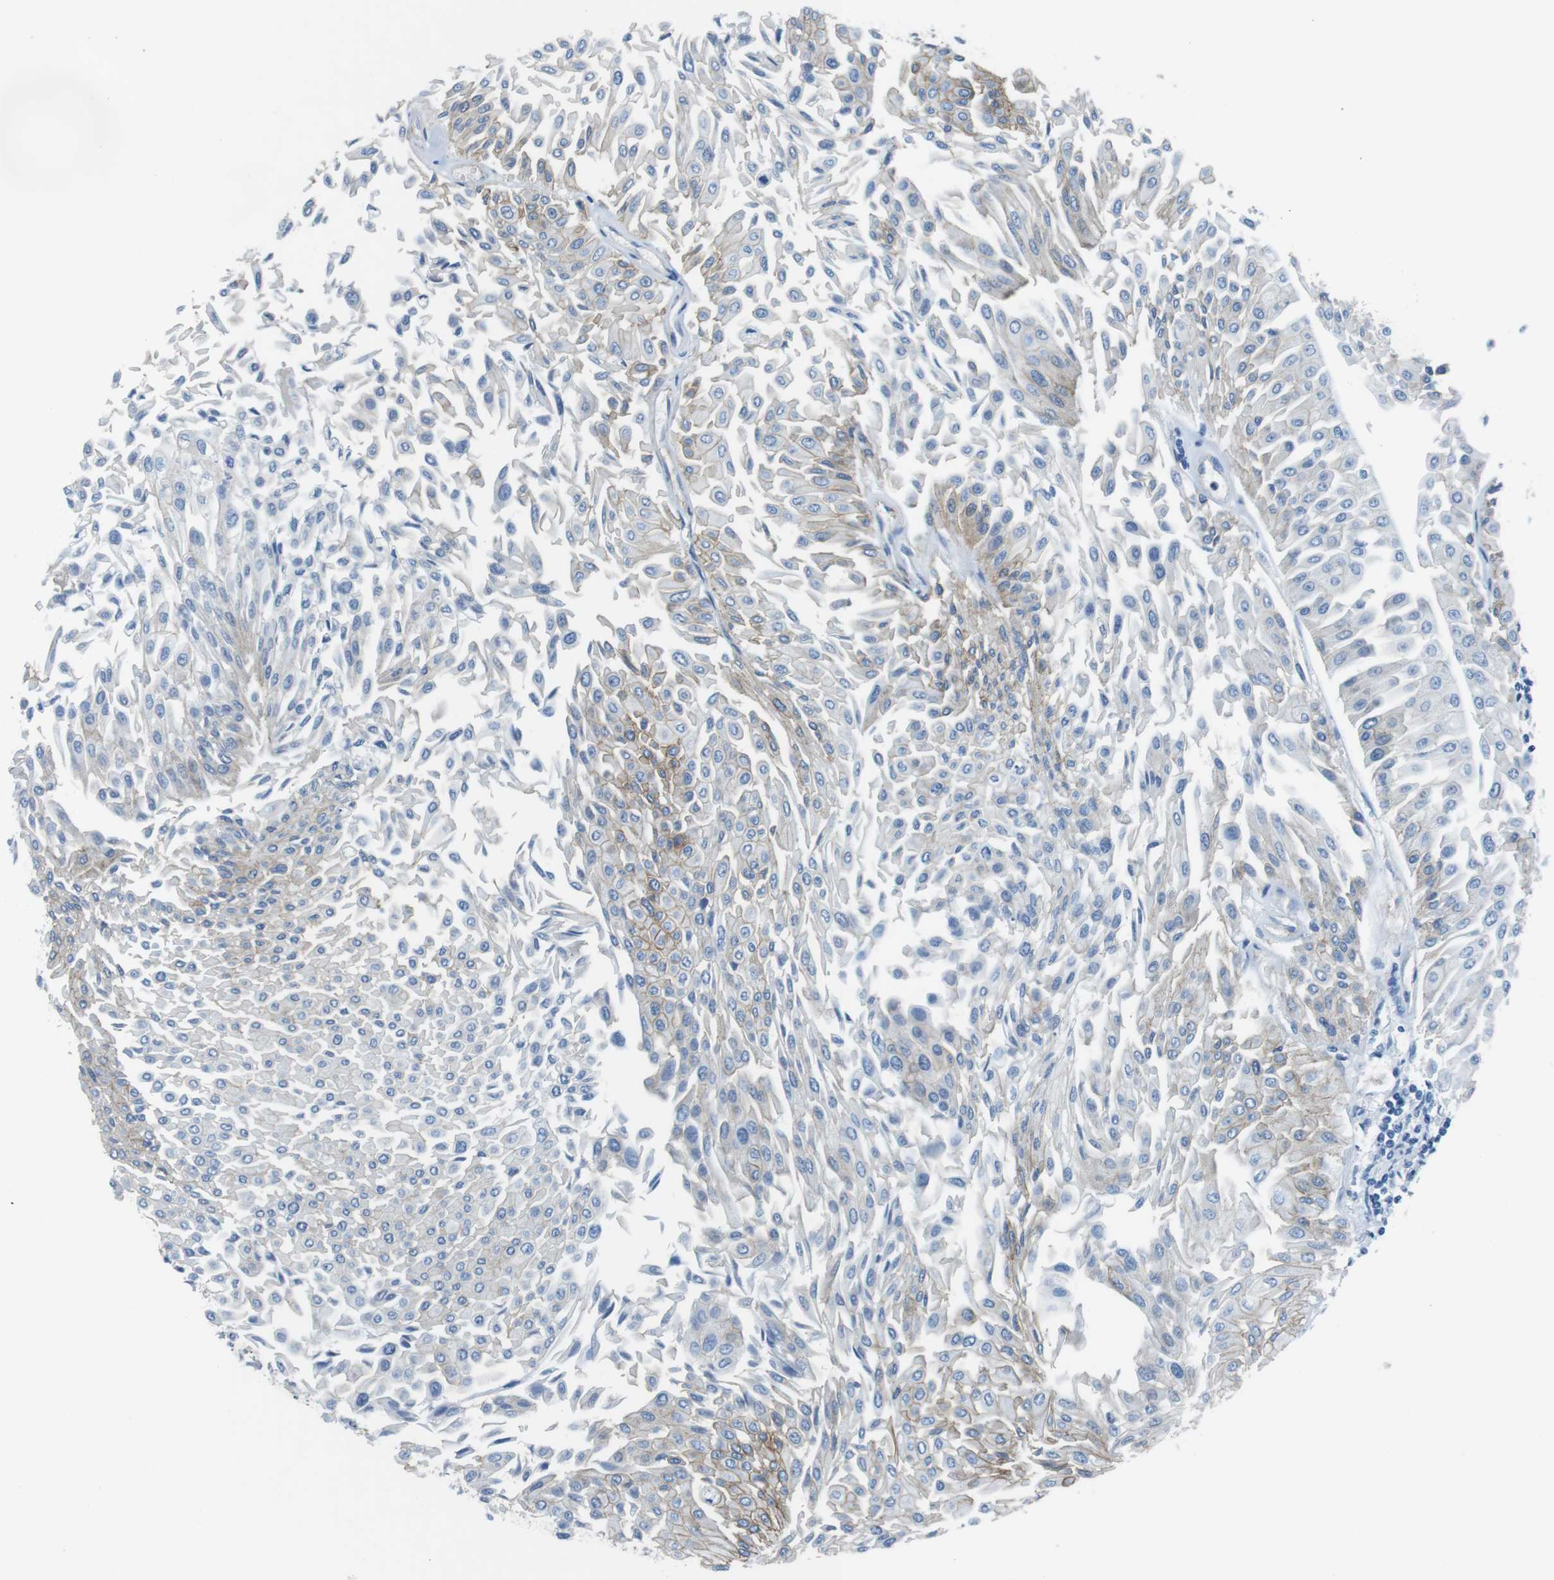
{"staining": {"intensity": "weak", "quantity": "<25%", "location": "cytoplasmic/membranous"}, "tissue": "urothelial cancer", "cell_type": "Tumor cells", "image_type": "cancer", "snomed": [{"axis": "morphology", "description": "Urothelial carcinoma, Low grade"}, {"axis": "topography", "description": "Urinary bladder"}], "caption": "There is no significant positivity in tumor cells of urothelial carcinoma (low-grade).", "gene": "SLC6A6", "patient": {"sex": "male", "age": 67}}